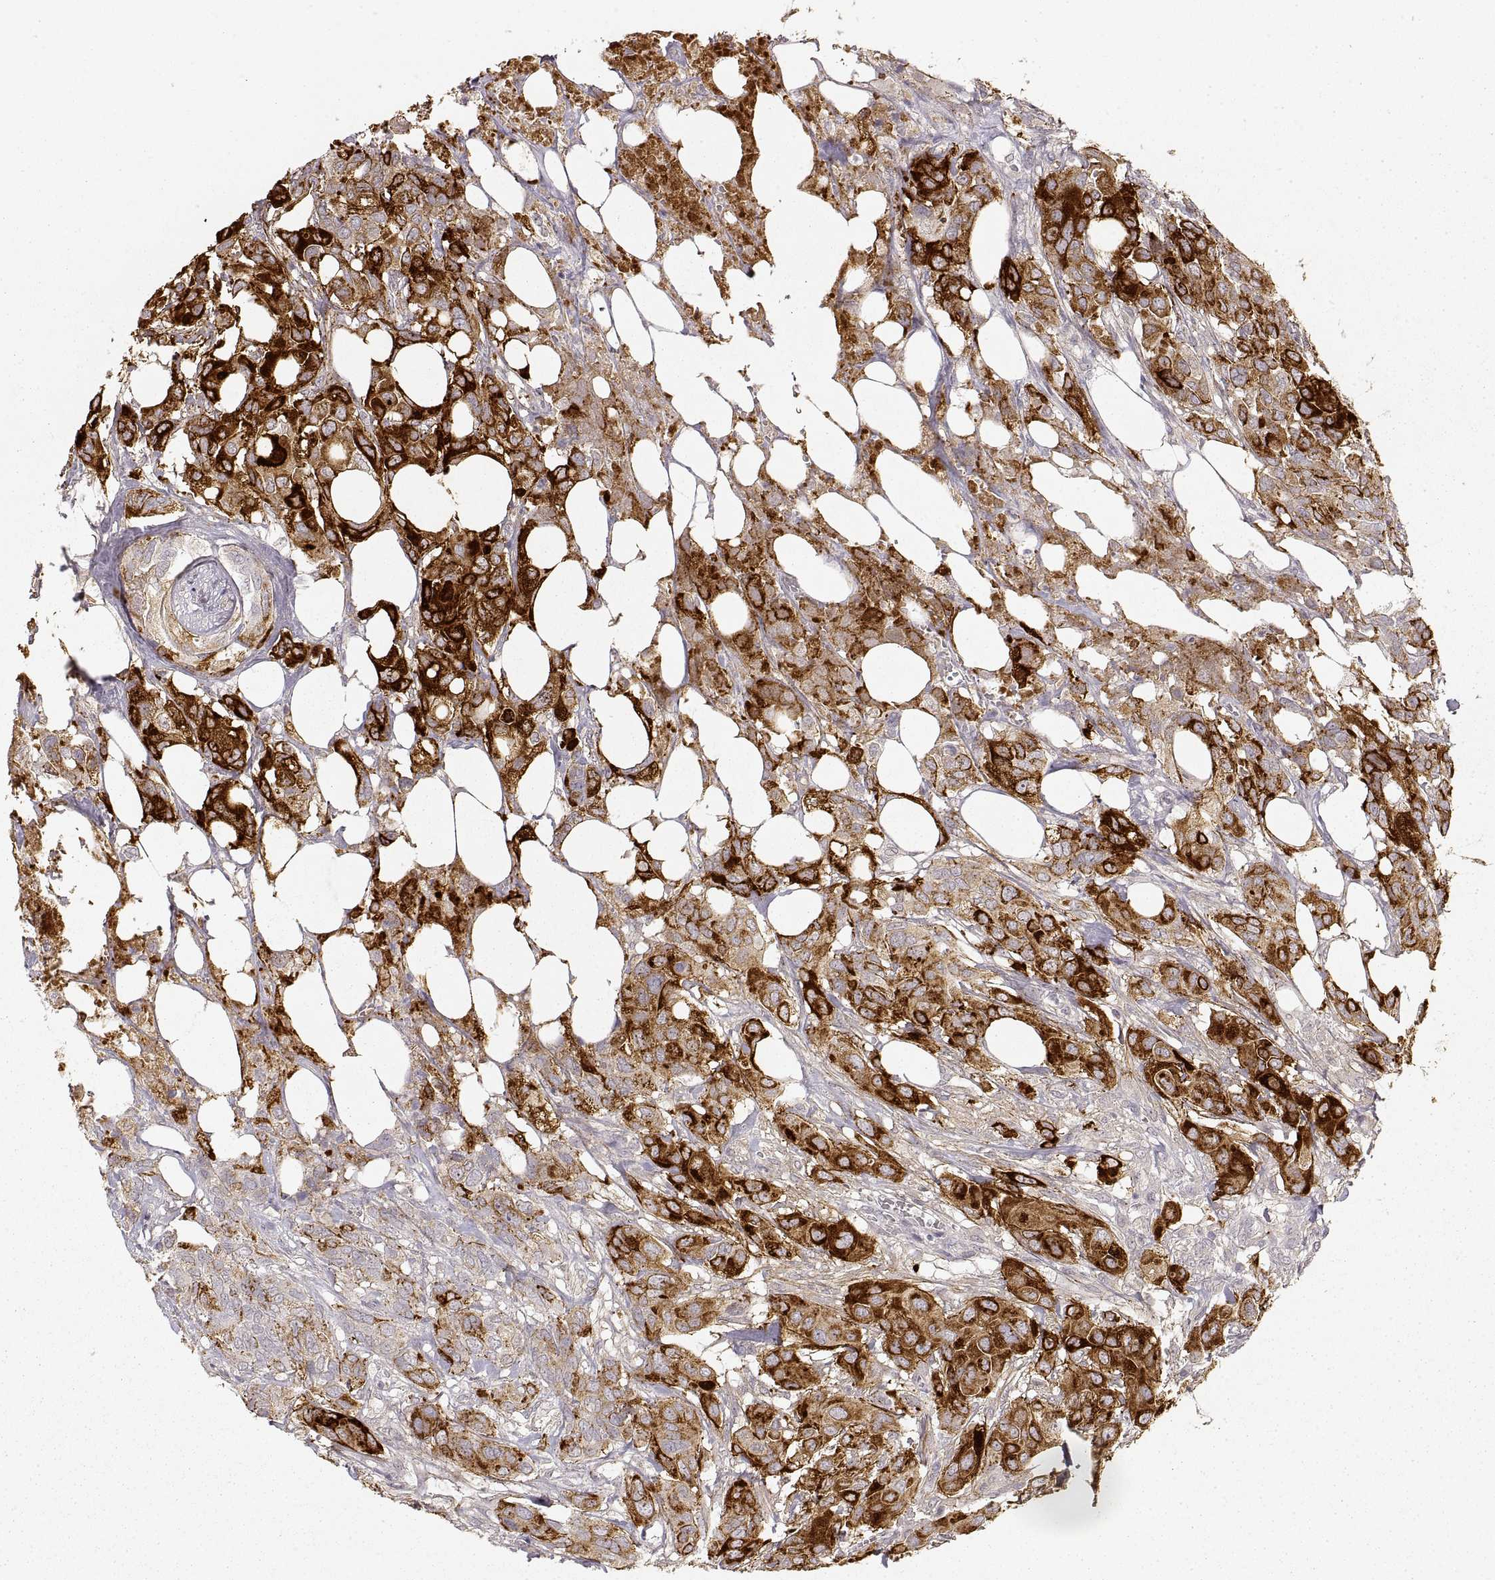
{"staining": {"intensity": "strong", "quantity": "25%-75%", "location": "cytoplasmic/membranous"}, "tissue": "urothelial cancer", "cell_type": "Tumor cells", "image_type": "cancer", "snomed": [{"axis": "morphology", "description": "Urothelial carcinoma, NOS"}, {"axis": "morphology", "description": "Urothelial carcinoma, High grade"}, {"axis": "topography", "description": "Urinary bladder"}], "caption": "A high-resolution micrograph shows IHC staining of high-grade urothelial carcinoma, which shows strong cytoplasmic/membranous staining in approximately 25%-75% of tumor cells. The protein of interest is shown in brown color, while the nuclei are stained blue.", "gene": "LAMC2", "patient": {"sex": "male", "age": 63}}